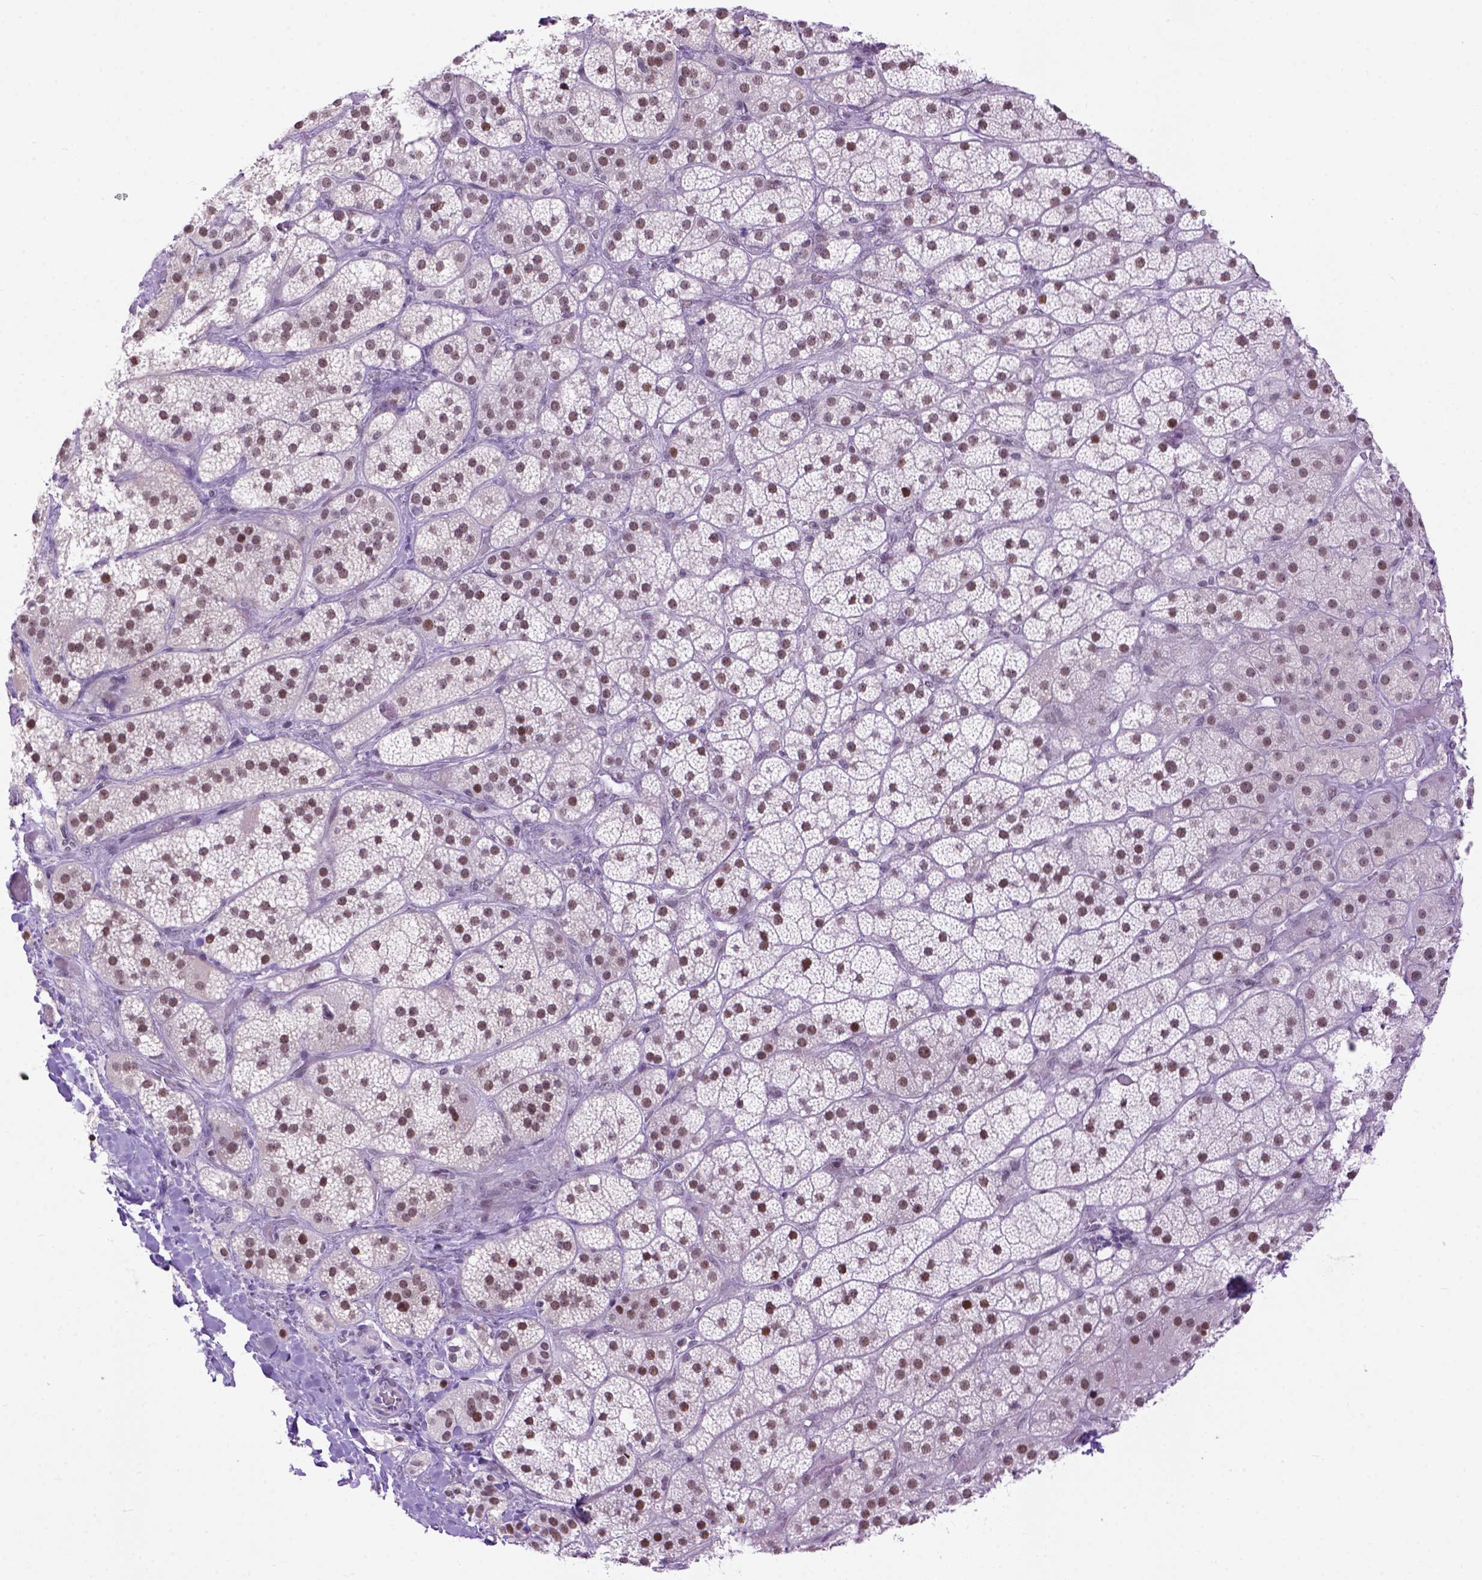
{"staining": {"intensity": "moderate", "quantity": ">75%", "location": "nuclear"}, "tissue": "adrenal gland", "cell_type": "Glandular cells", "image_type": "normal", "snomed": [{"axis": "morphology", "description": "Normal tissue, NOS"}, {"axis": "topography", "description": "Adrenal gland"}], "caption": "Glandular cells reveal moderate nuclear expression in about >75% of cells in unremarkable adrenal gland.", "gene": "TBPL1", "patient": {"sex": "male", "age": 57}}